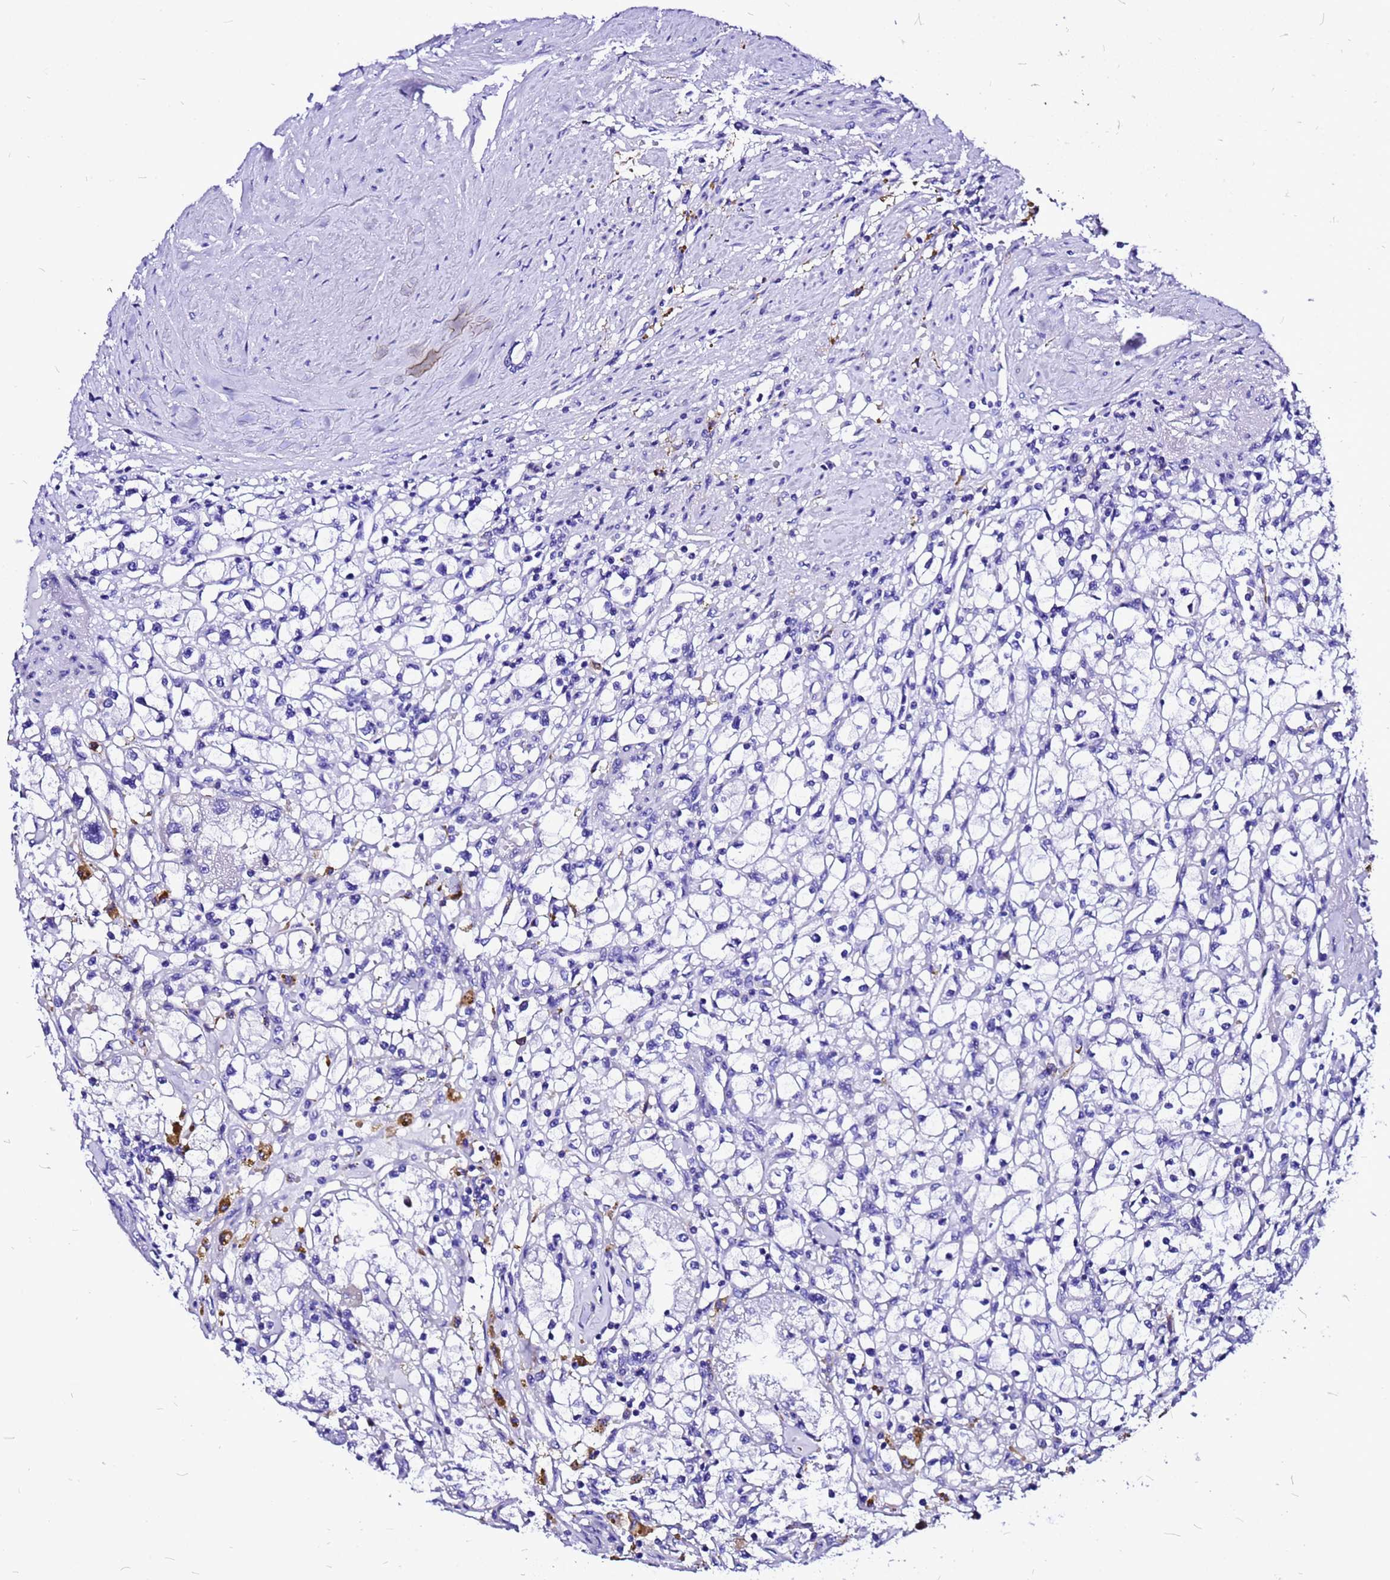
{"staining": {"intensity": "negative", "quantity": "none", "location": "none"}, "tissue": "renal cancer", "cell_type": "Tumor cells", "image_type": "cancer", "snomed": [{"axis": "morphology", "description": "Adenocarcinoma, NOS"}, {"axis": "topography", "description": "Kidney"}], "caption": "This is a histopathology image of IHC staining of renal cancer, which shows no staining in tumor cells.", "gene": "HERC4", "patient": {"sex": "male", "age": 56}}